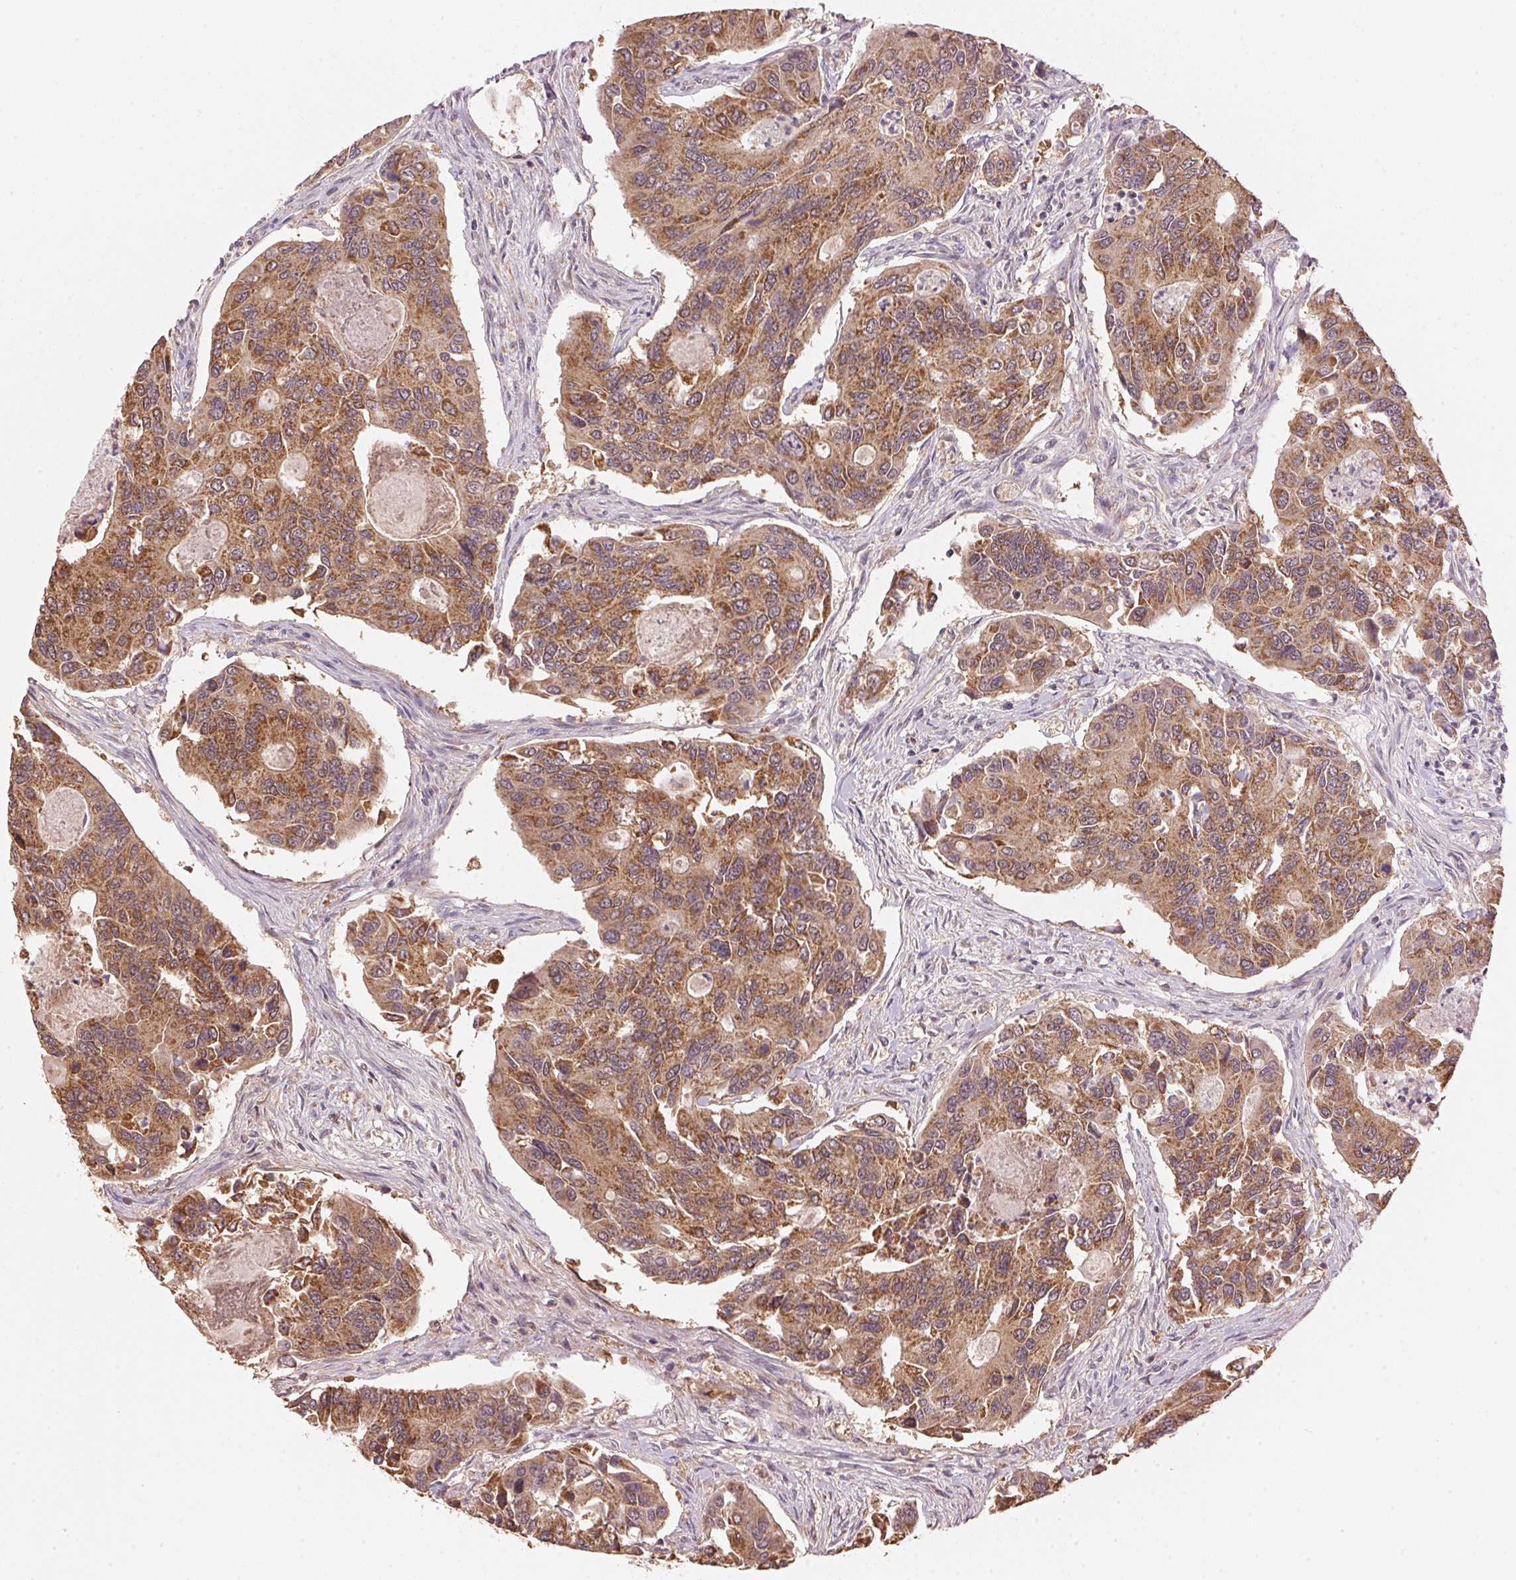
{"staining": {"intensity": "moderate", "quantity": ">75%", "location": "cytoplasmic/membranous"}, "tissue": "colorectal cancer", "cell_type": "Tumor cells", "image_type": "cancer", "snomed": [{"axis": "morphology", "description": "Adenocarcinoma, NOS"}, {"axis": "topography", "description": "Colon"}], "caption": "DAB immunohistochemical staining of colorectal adenocarcinoma reveals moderate cytoplasmic/membranous protein expression in approximately >75% of tumor cells.", "gene": "ARHGAP6", "patient": {"sex": "female", "age": 67}}